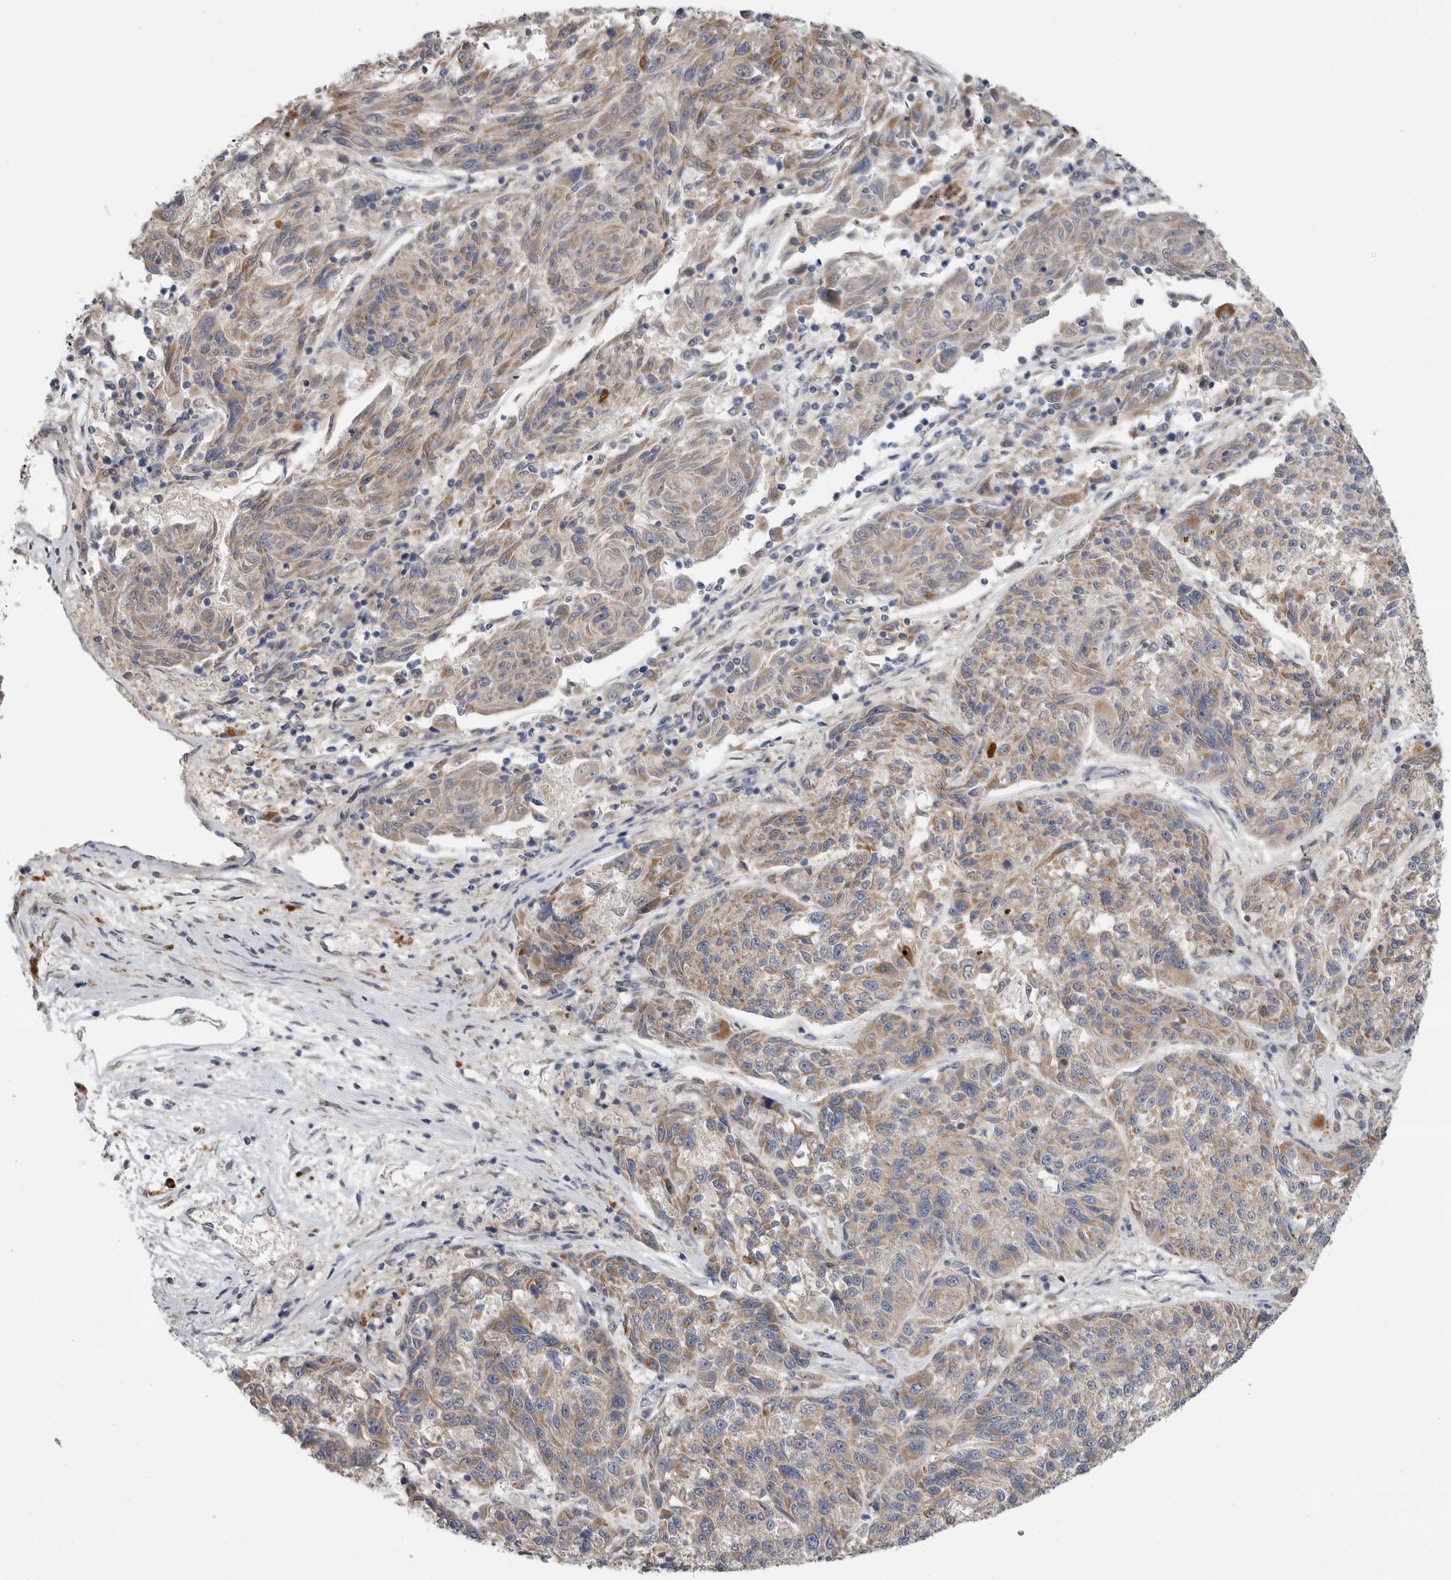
{"staining": {"intensity": "moderate", "quantity": ">75%", "location": "cytoplasmic/membranous"}, "tissue": "melanoma", "cell_type": "Tumor cells", "image_type": "cancer", "snomed": [{"axis": "morphology", "description": "Malignant melanoma, NOS"}, {"axis": "topography", "description": "Skin"}], "caption": "Immunohistochemical staining of malignant melanoma displays medium levels of moderate cytoplasmic/membranous positivity in about >75% of tumor cells. (DAB (3,3'-diaminobenzidine) IHC, brown staining for protein, blue staining for nuclei).", "gene": "FBXO43", "patient": {"sex": "male", "age": 53}}